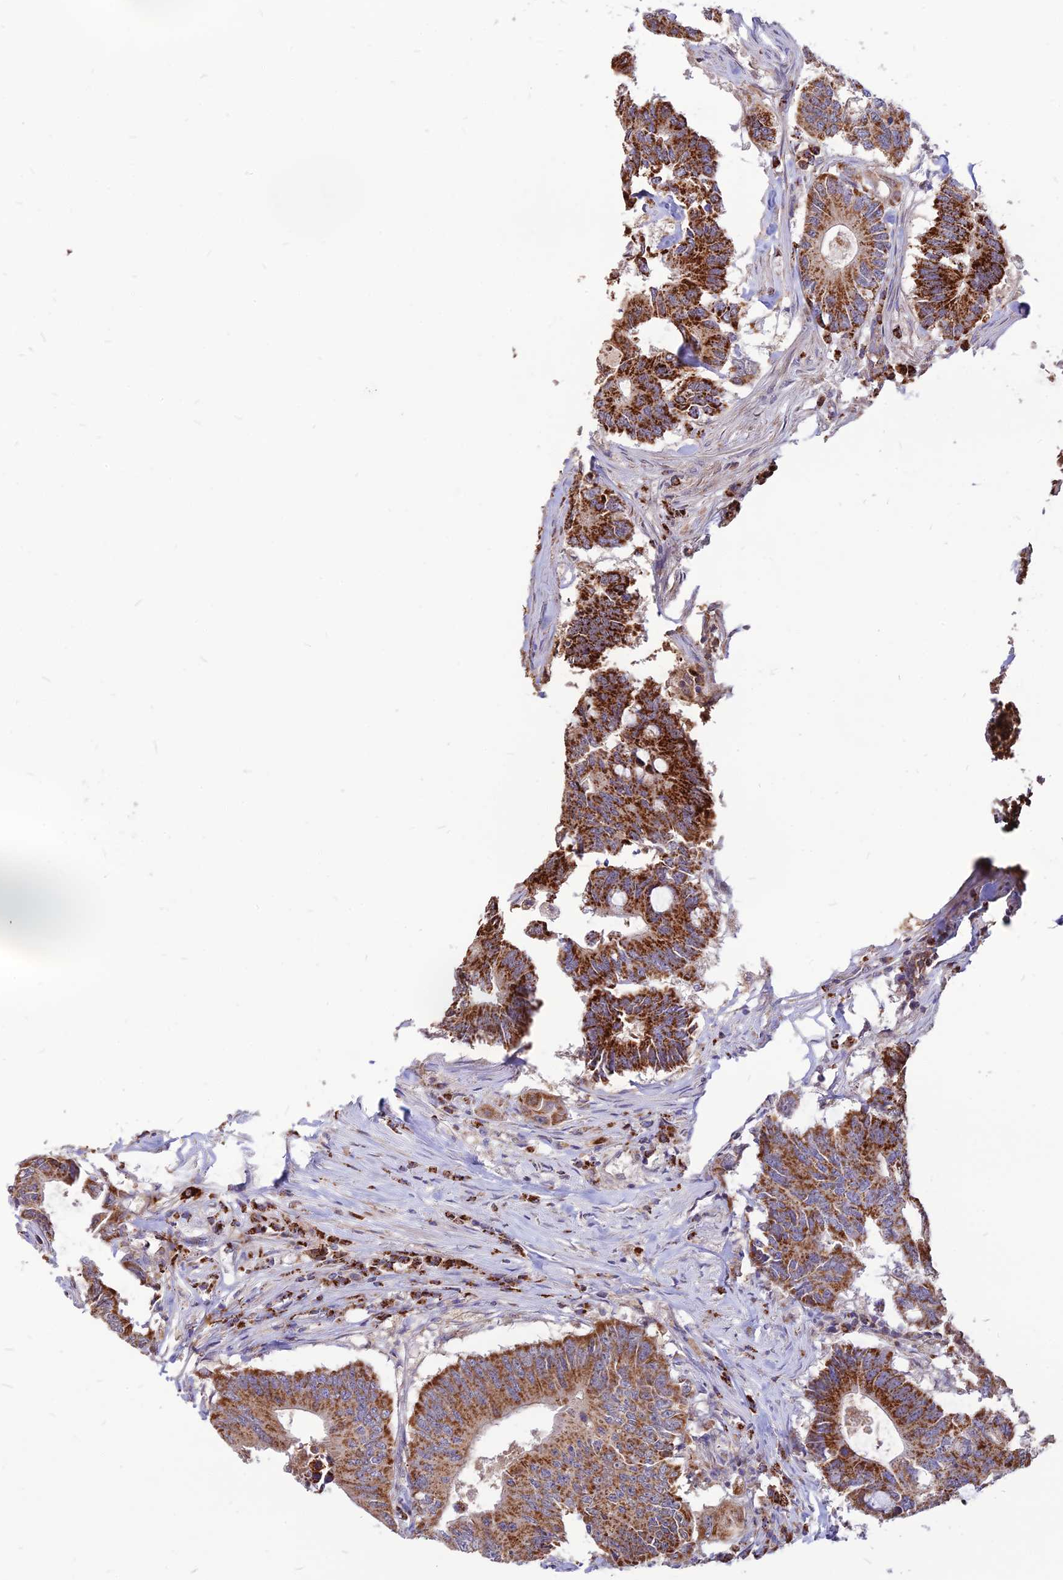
{"staining": {"intensity": "strong", "quantity": ">75%", "location": "cytoplasmic/membranous"}, "tissue": "colorectal cancer", "cell_type": "Tumor cells", "image_type": "cancer", "snomed": [{"axis": "morphology", "description": "Adenocarcinoma, NOS"}, {"axis": "topography", "description": "Colon"}], "caption": "This photomicrograph demonstrates colorectal cancer stained with IHC to label a protein in brown. The cytoplasmic/membranous of tumor cells show strong positivity for the protein. Nuclei are counter-stained blue.", "gene": "ECI1", "patient": {"sex": "male", "age": 71}}